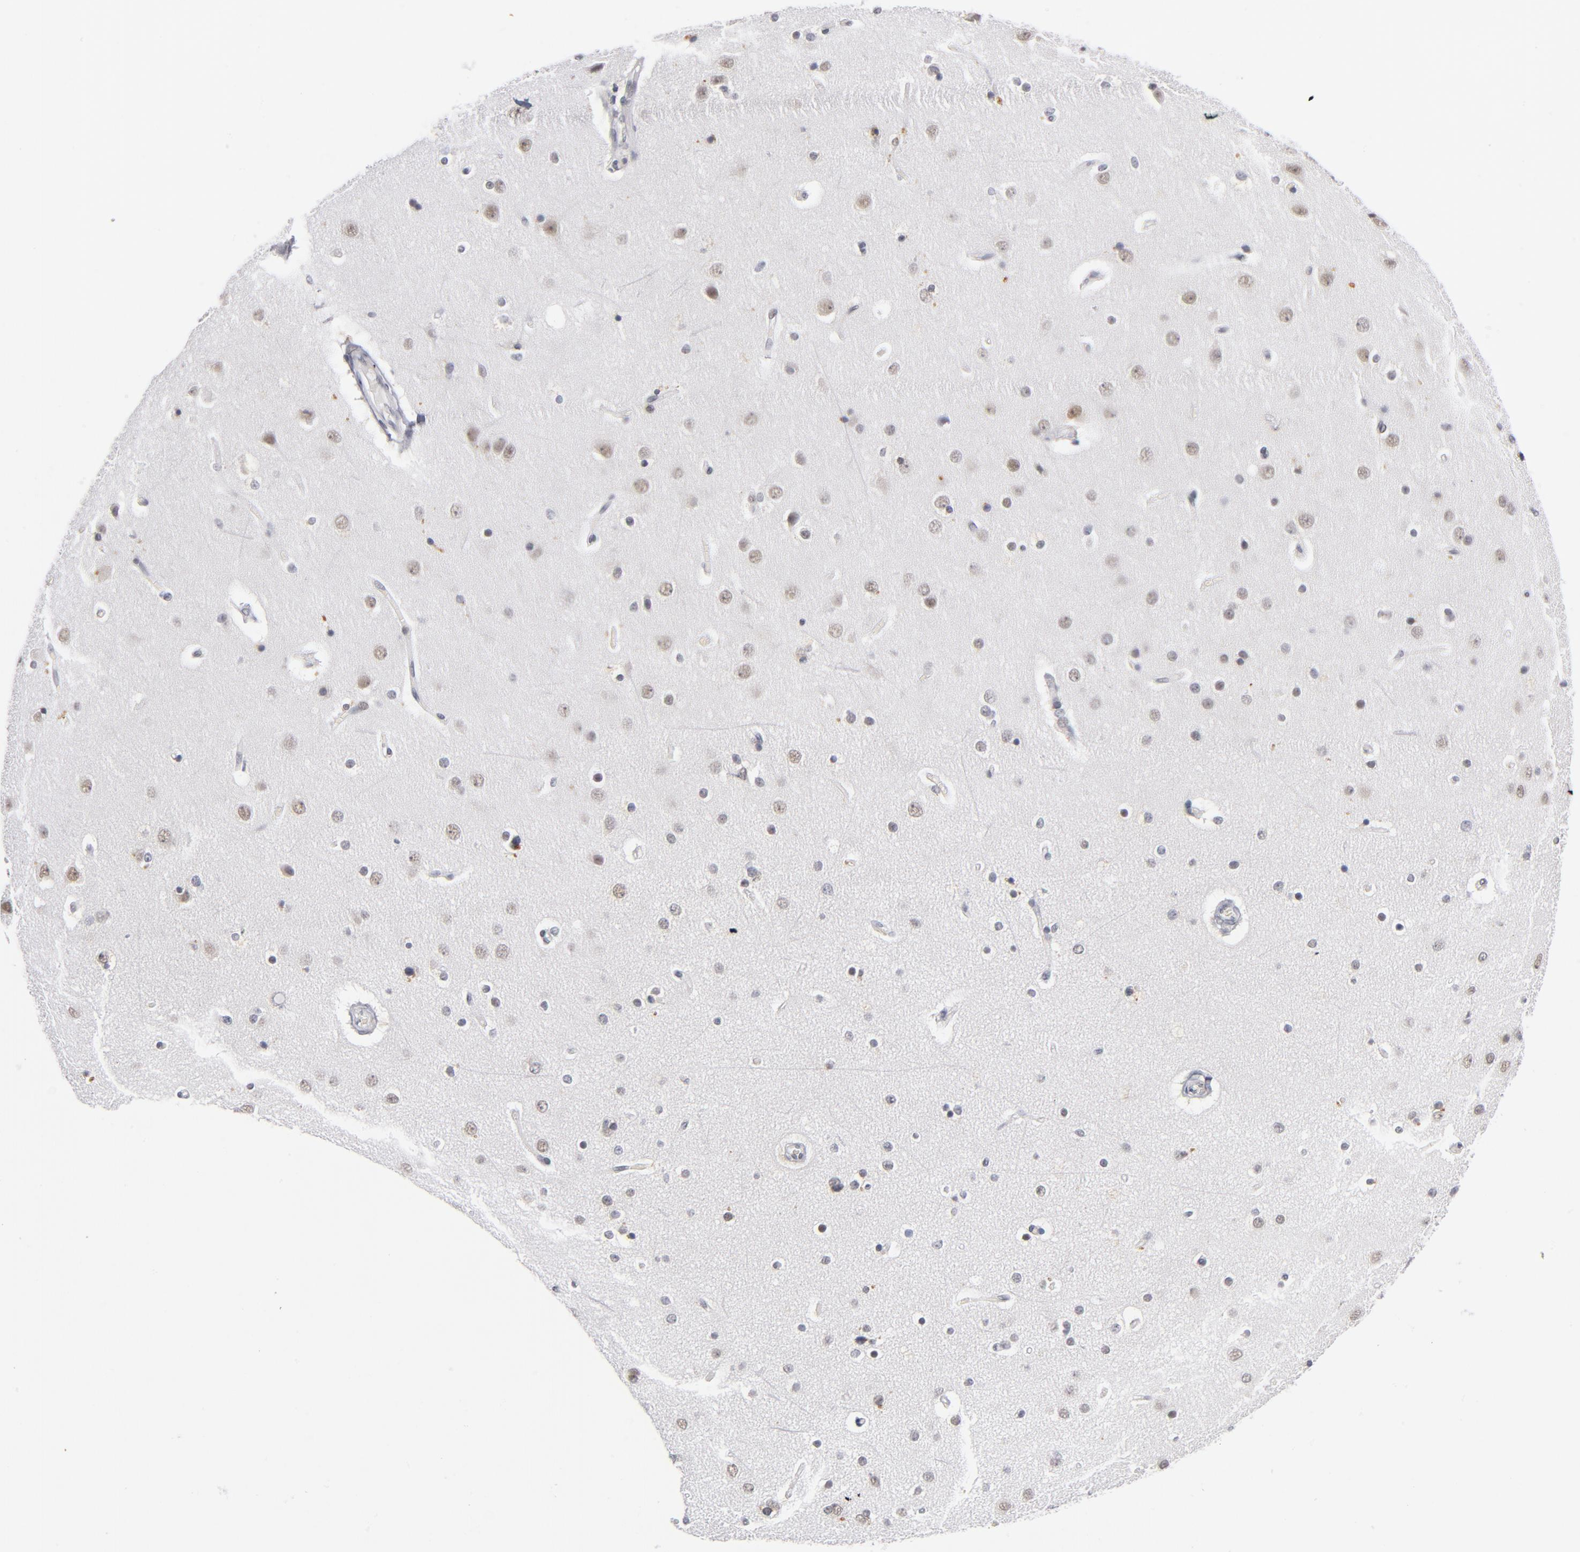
{"staining": {"intensity": "negative", "quantity": "none", "location": "none"}, "tissue": "cerebral cortex", "cell_type": "Endothelial cells", "image_type": "normal", "snomed": [{"axis": "morphology", "description": "Normal tissue, NOS"}, {"axis": "topography", "description": "Cerebral cortex"}], "caption": "Immunohistochemical staining of normal cerebral cortex shows no significant expression in endothelial cells.", "gene": "BAP1", "patient": {"sex": "female", "age": 54}}